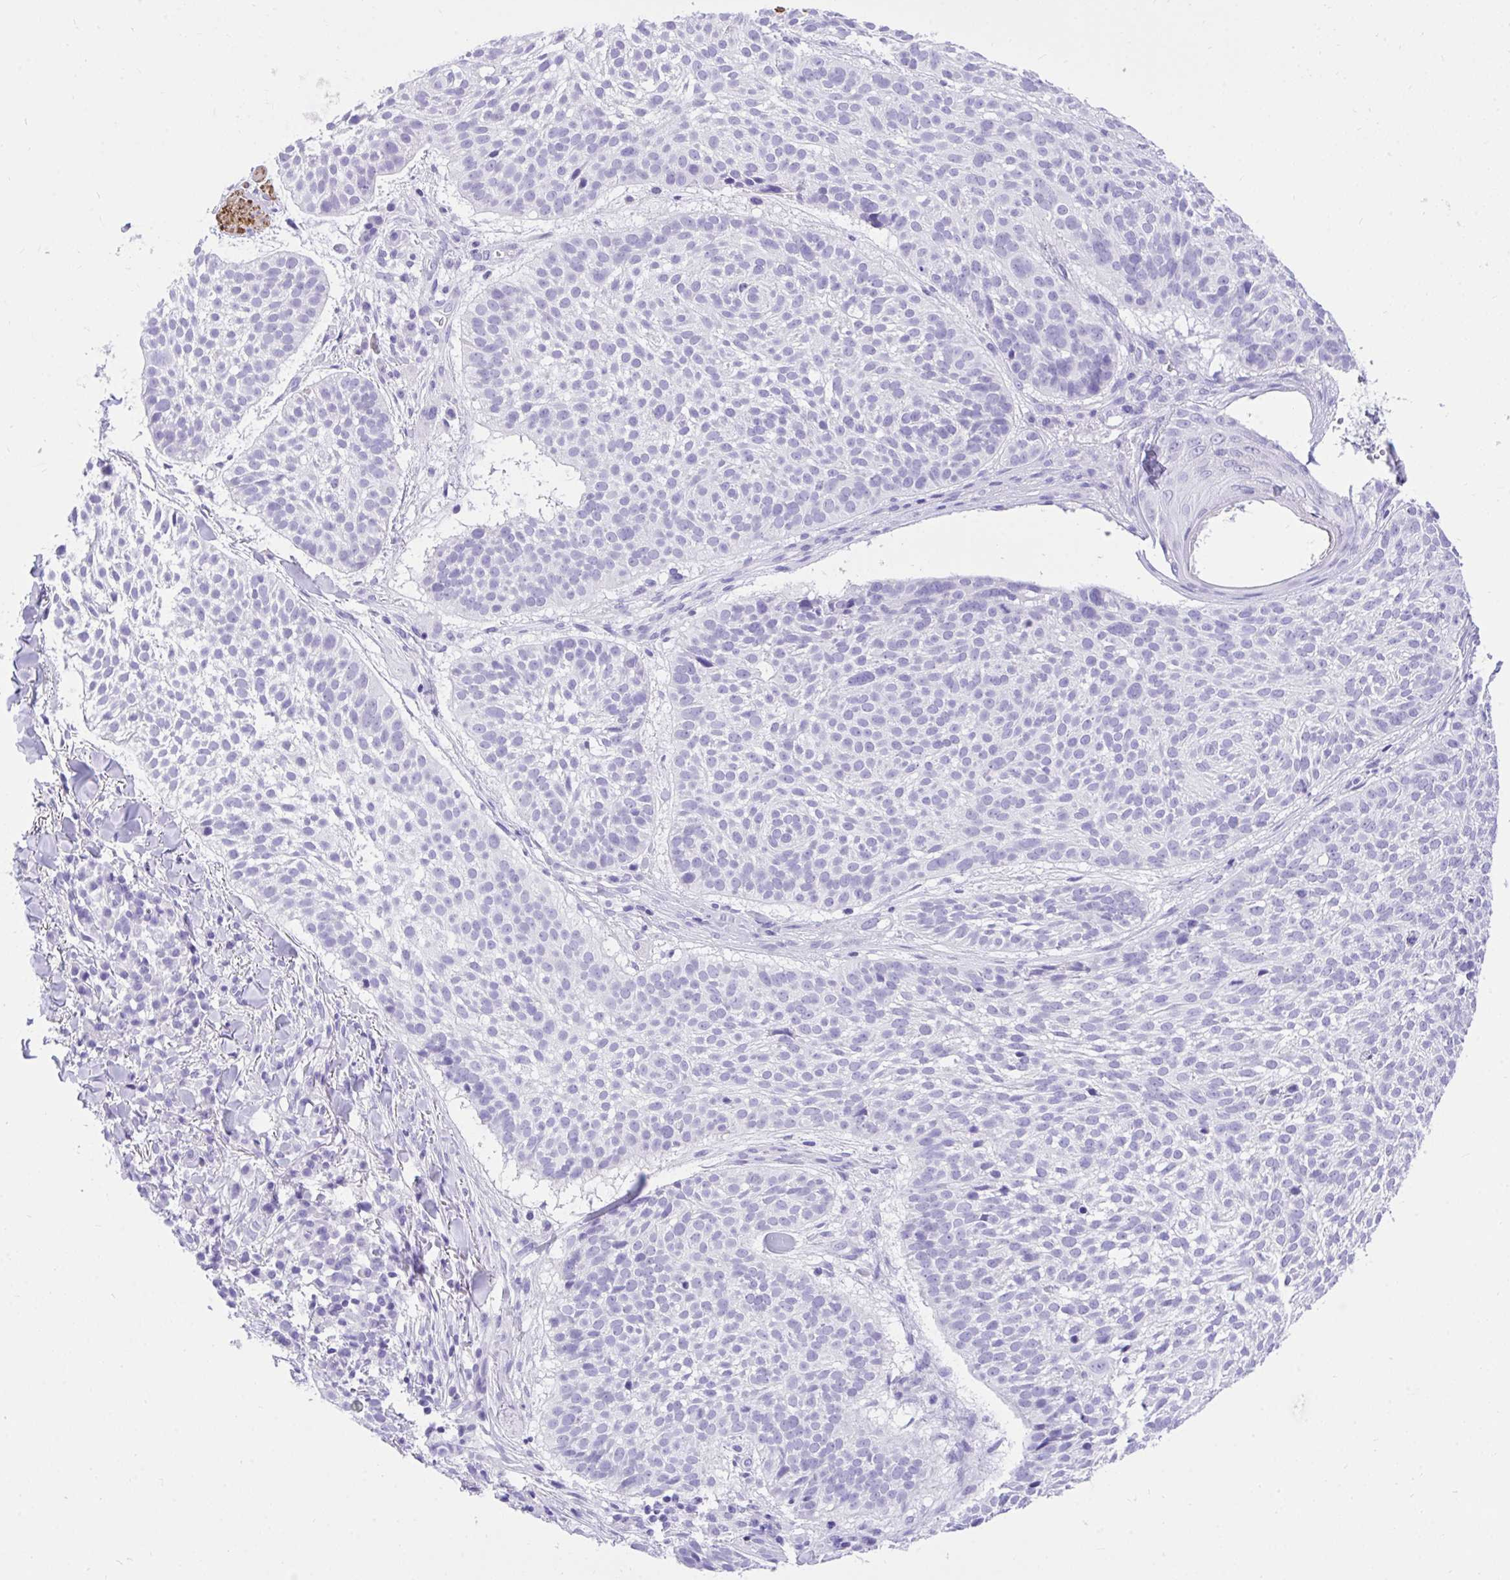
{"staining": {"intensity": "negative", "quantity": "none", "location": "none"}, "tissue": "skin cancer", "cell_type": "Tumor cells", "image_type": "cancer", "snomed": [{"axis": "morphology", "description": "Basal cell carcinoma"}, {"axis": "topography", "description": "Skin"}, {"axis": "topography", "description": "Skin of scalp"}], "caption": "The immunohistochemistry micrograph has no significant positivity in tumor cells of skin cancer tissue.", "gene": "KCNN4", "patient": {"sex": "female", "age": 45}}